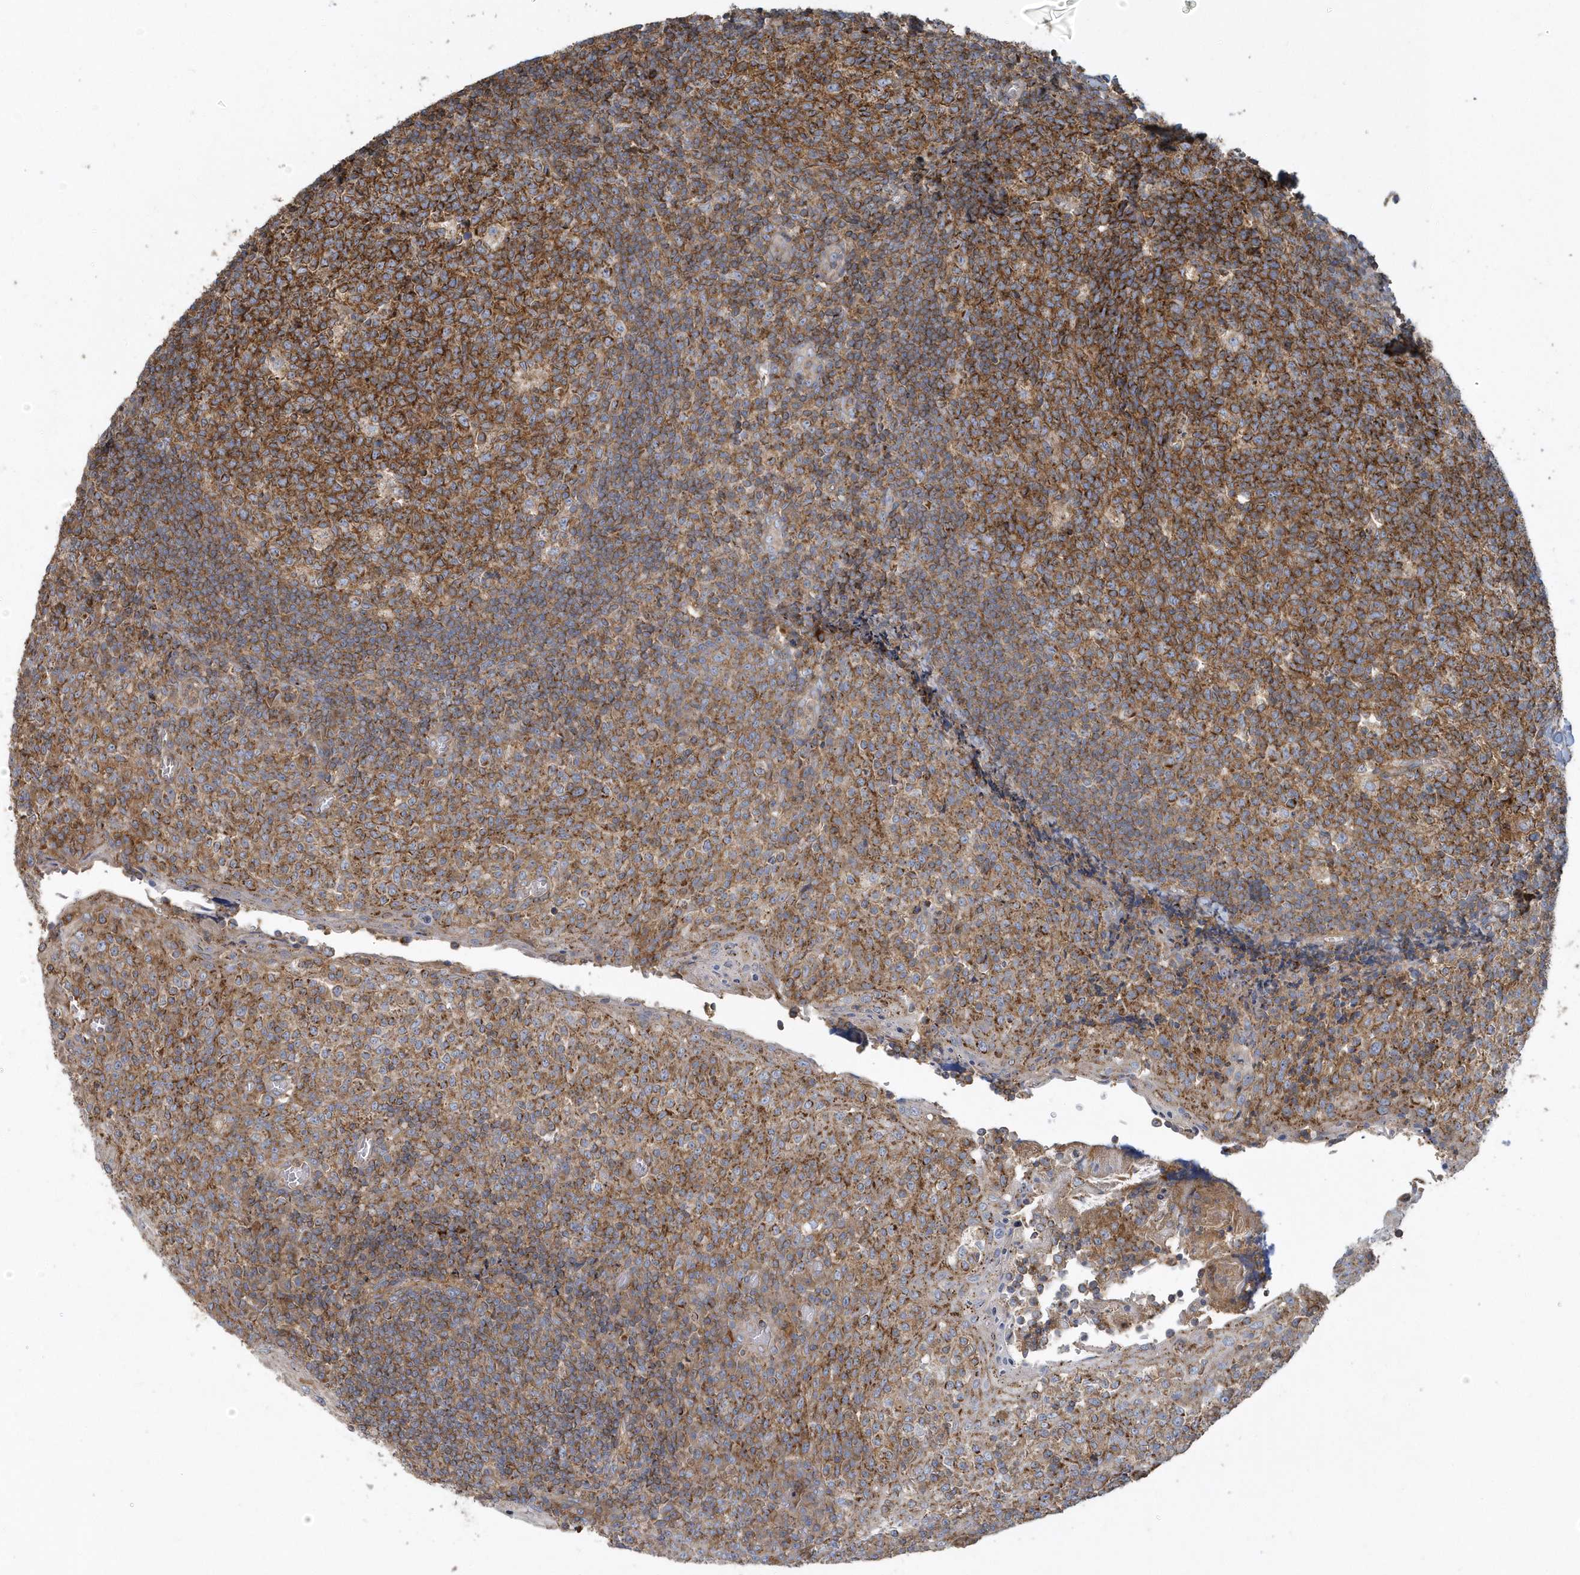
{"staining": {"intensity": "strong", "quantity": ">75%", "location": "cytoplasmic/membranous"}, "tissue": "tonsil", "cell_type": "Germinal center cells", "image_type": "normal", "snomed": [{"axis": "morphology", "description": "Normal tissue, NOS"}, {"axis": "topography", "description": "Tonsil"}], "caption": "Strong cytoplasmic/membranous positivity is present in approximately >75% of germinal center cells in normal tonsil. The staining is performed using DAB (3,3'-diaminobenzidine) brown chromogen to label protein expression. The nuclei are counter-stained blue using hematoxylin.", "gene": "TRAIP", "patient": {"sex": "female", "age": 19}}